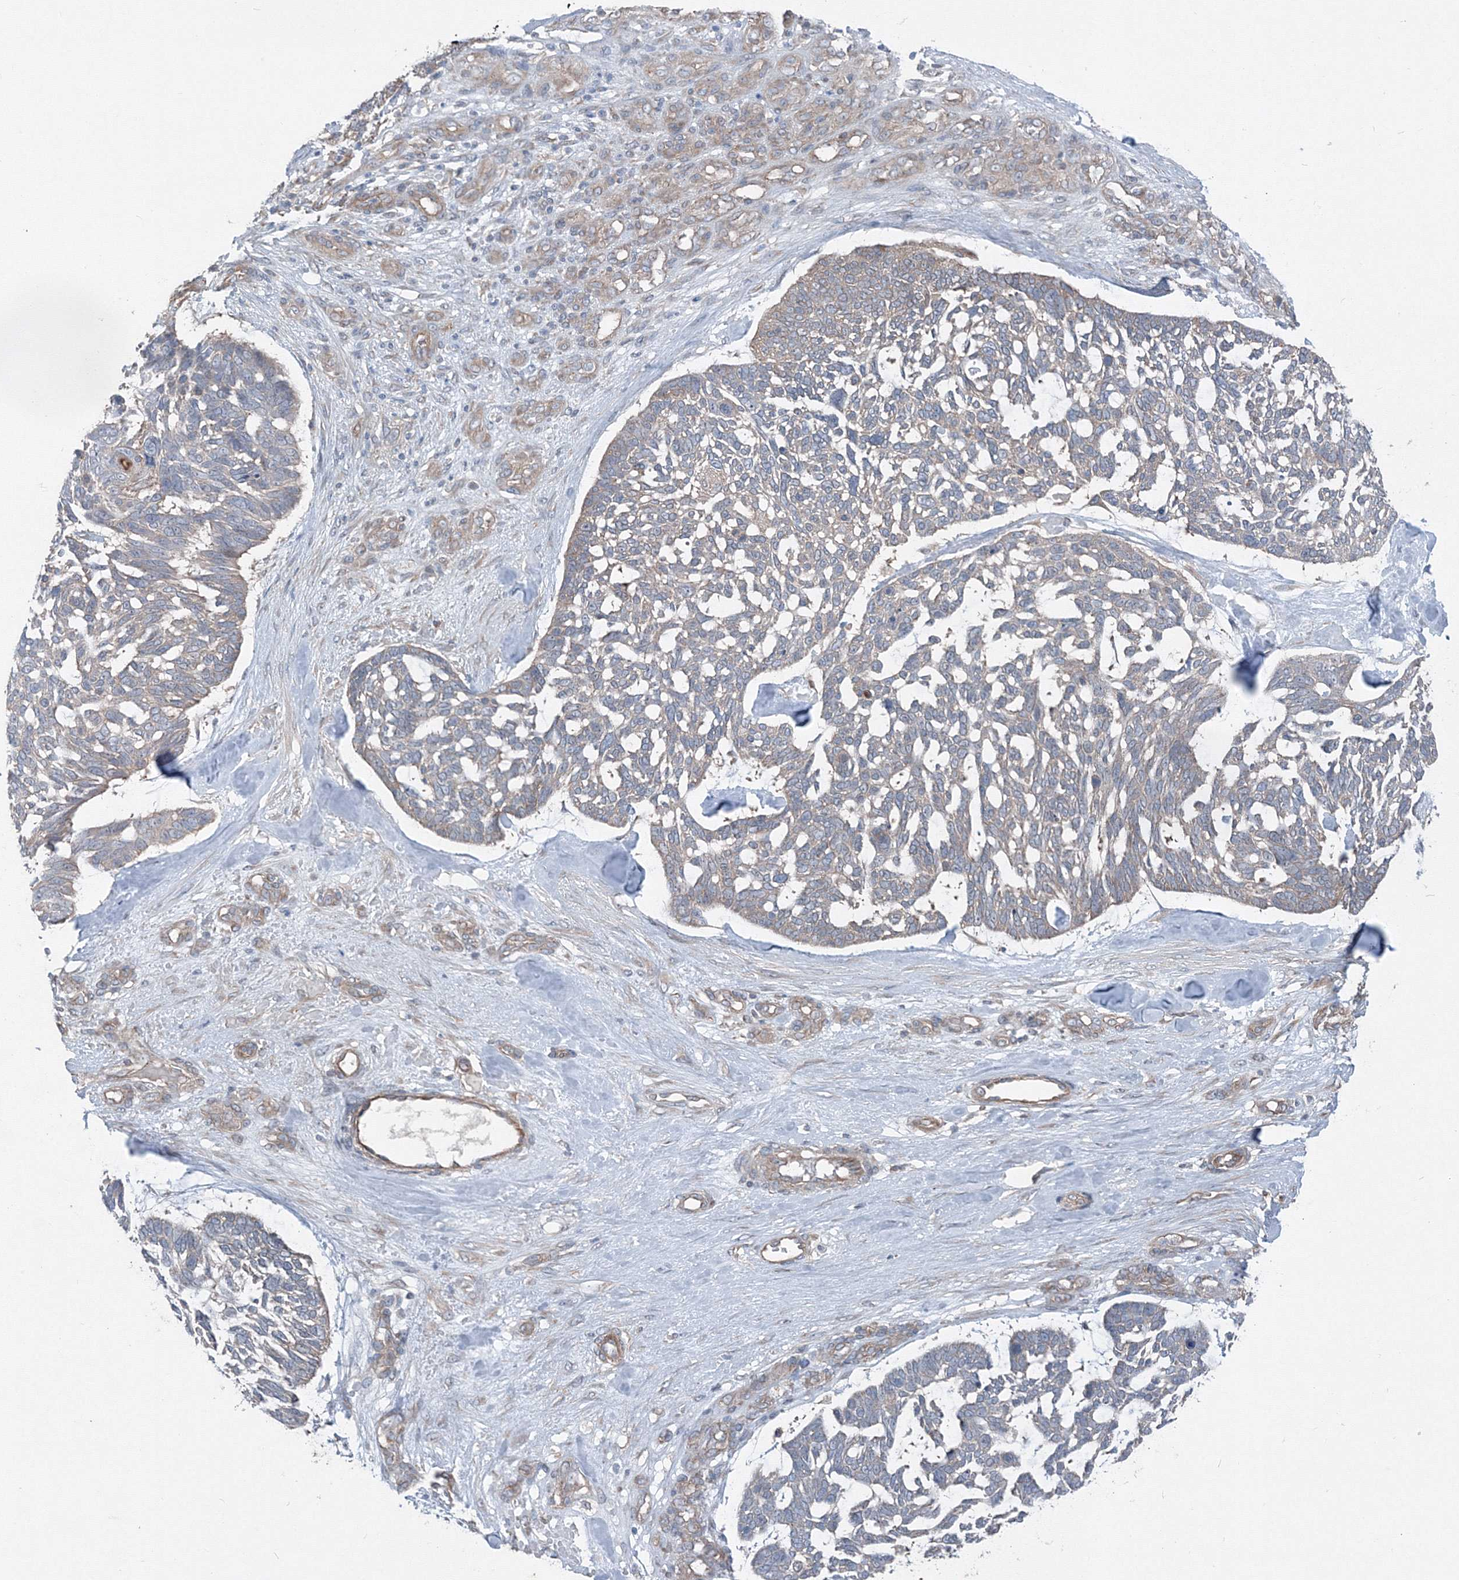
{"staining": {"intensity": "weak", "quantity": "<25%", "location": "cytoplasmic/membranous"}, "tissue": "skin cancer", "cell_type": "Tumor cells", "image_type": "cancer", "snomed": [{"axis": "morphology", "description": "Basal cell carcinoma"}, {"axis": "topography", "description": "Skin"}], "caption": "This is an IHC photomicrograph of basal cell carcinoma (skin). There is no positivity in tumor cells.", "gene": "TPRKB", "patient": {"sex": "male", "age": 88}}